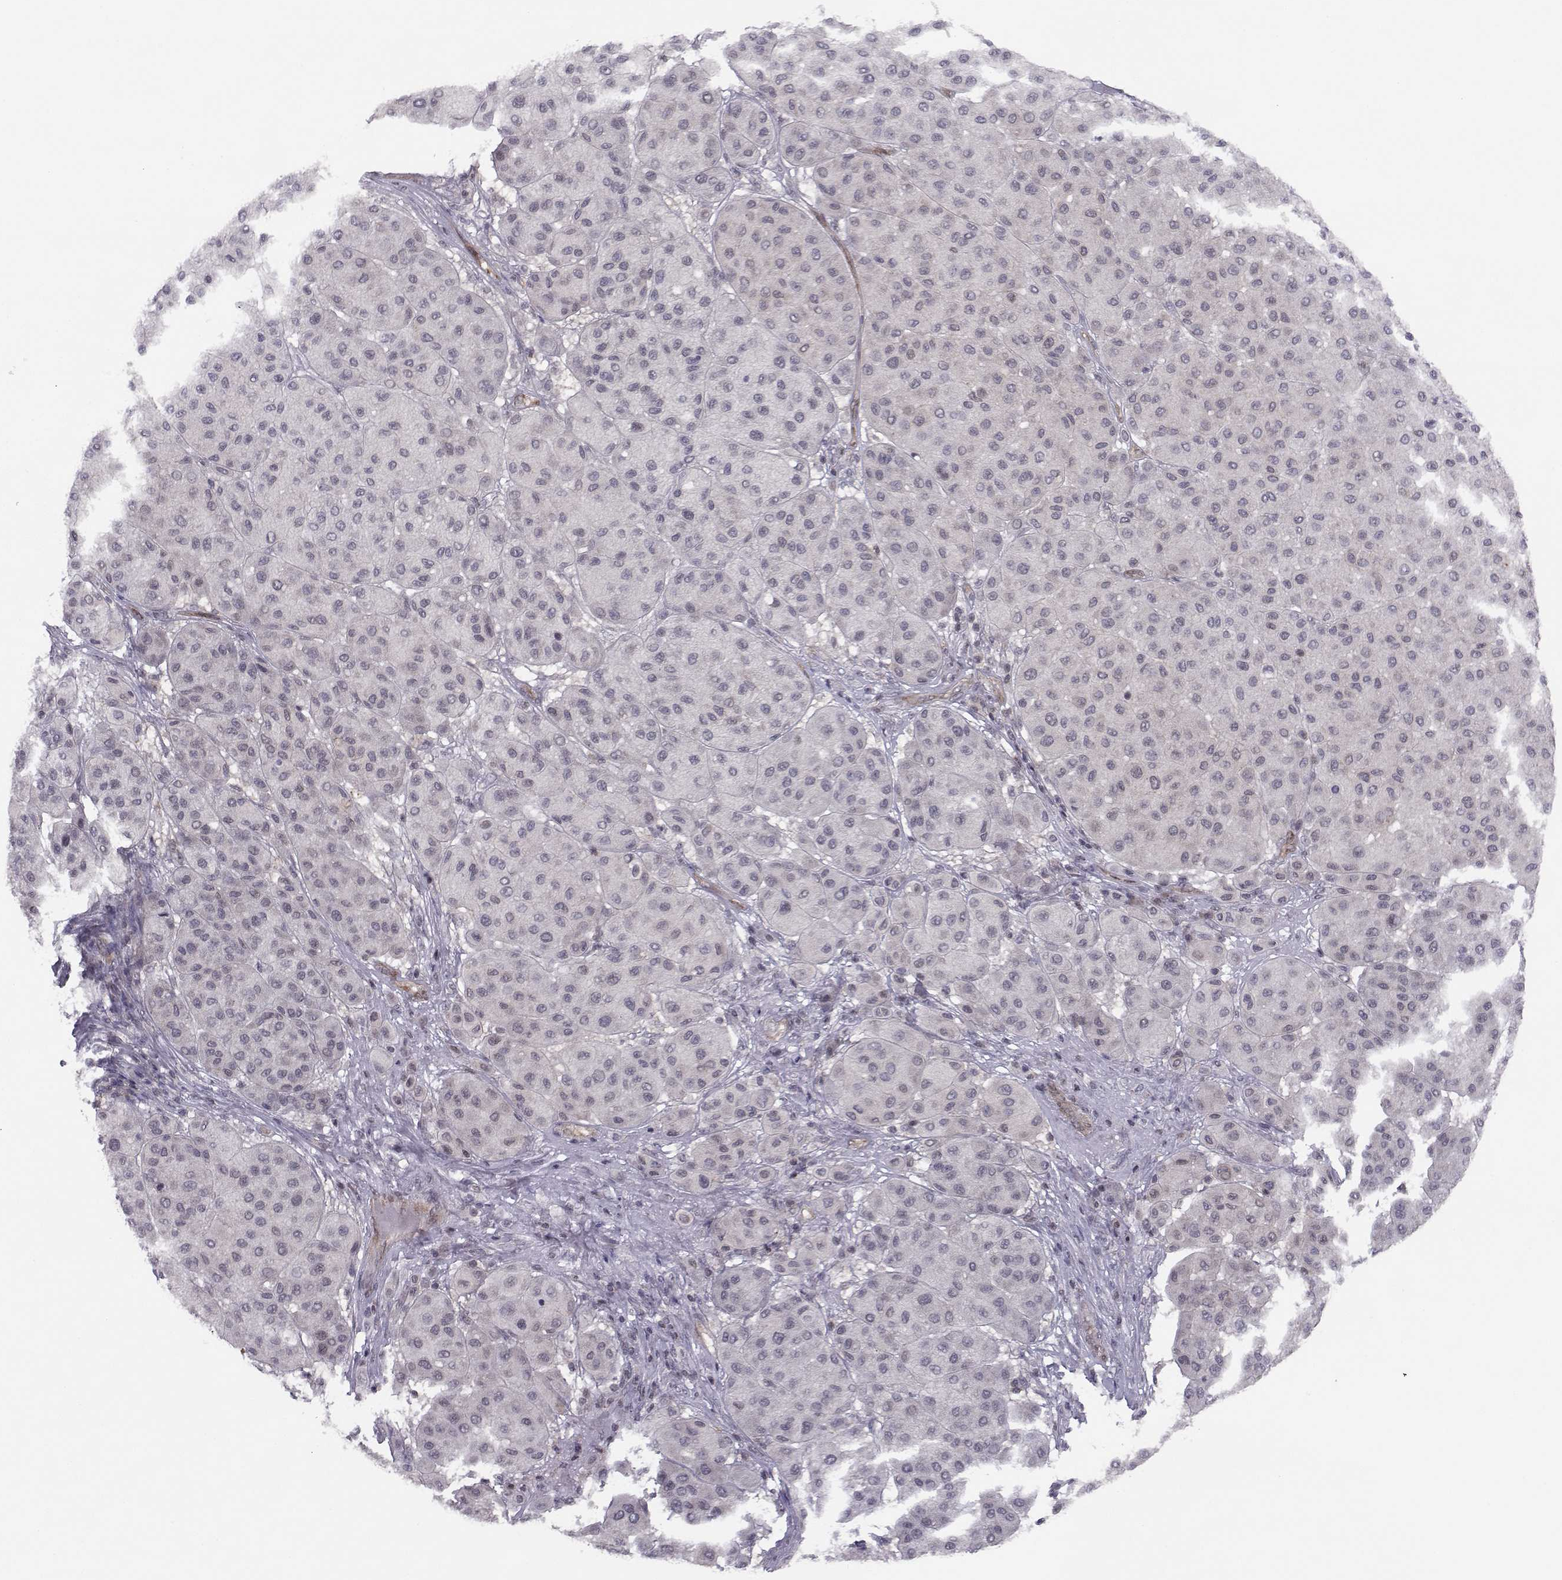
{"staining": {"intensity": "negative", "quantity": "none", "location": "none"}, "tissue": "melanoma", "cell_type": "Tumor cells", "image_type": "cancer", "snomed": [{"axis": "morphology", "description": "Malignant melanoma, Metastatic site"}, {"axis": "topography", "description": "Smooth muscle"}], "caption": "This is a photomicrograph of IHC staining of malignant melanoma (metastatic site), which shows no expression in tumor cells.", "gene": "KIF13B", "patient": {"sex": "male", "age": 41}}